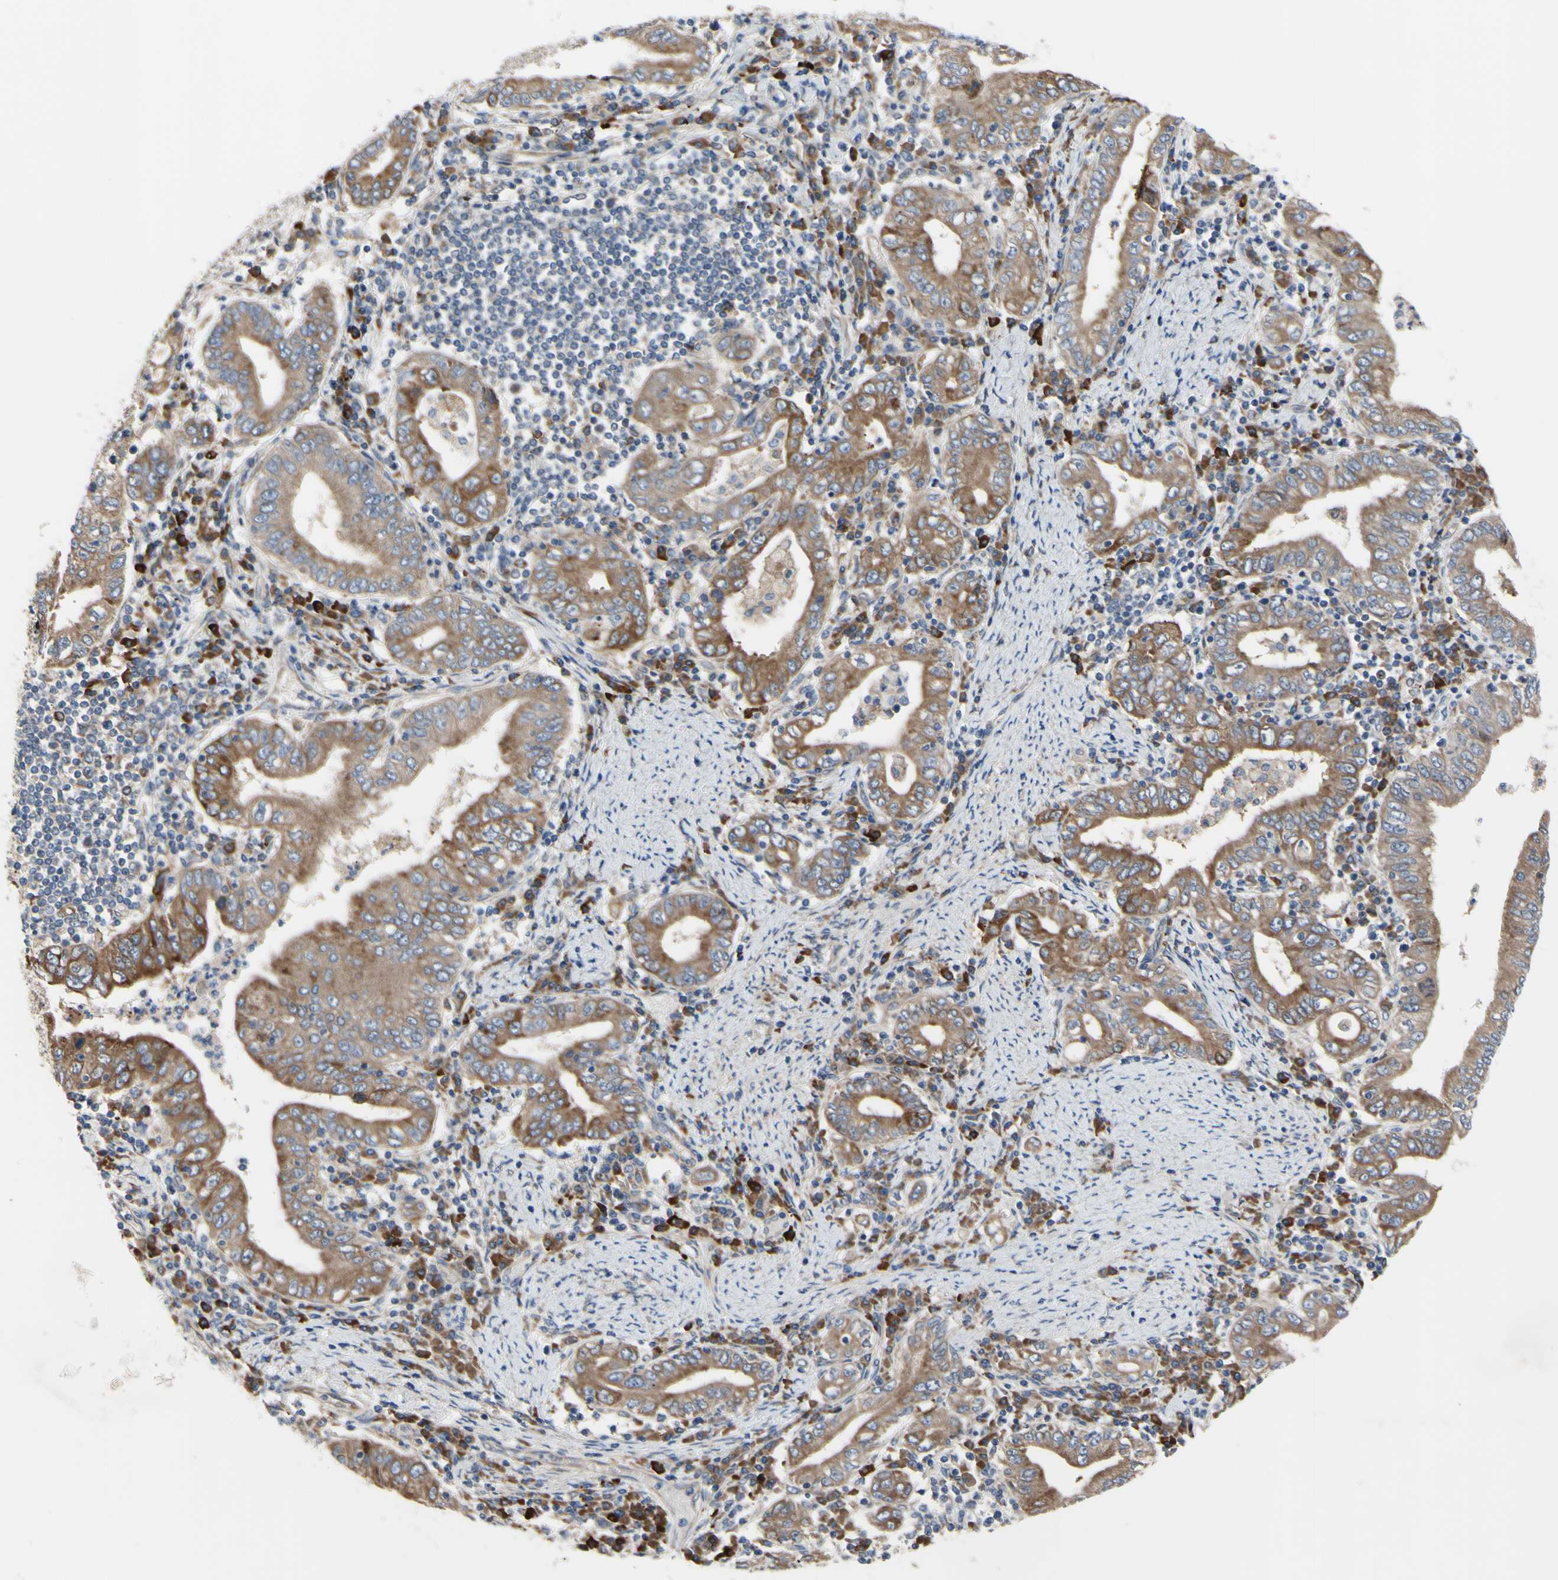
{"staining": {"intensity": "moderate", "quantity": ">75%", "location": "cytoplasmic/membranous"}, "tissue": "stomach cancer", "cell_type": "Tumor cells", "image_type": "cancer", "snomed": [{"axis": "morphology", "description": "Normal tissue, NOS"}, {"axis": "morphology", "description": "Adenocarcinoma, NOS"}, {"axis": "topography", "description": "Esophagus"}, {"axis": "topography", "description": "Stomach, upper"}, {"axis": "topography", "description": "Peripheral nerve tissue"}], "caption": "A brown stain shows moderate cytoplasmic/membranous staining of a protein in human stomach adenocarcinoma tumor cells.", "gene": "XIAP", "patient": {"sex": "male", "age": 62}}